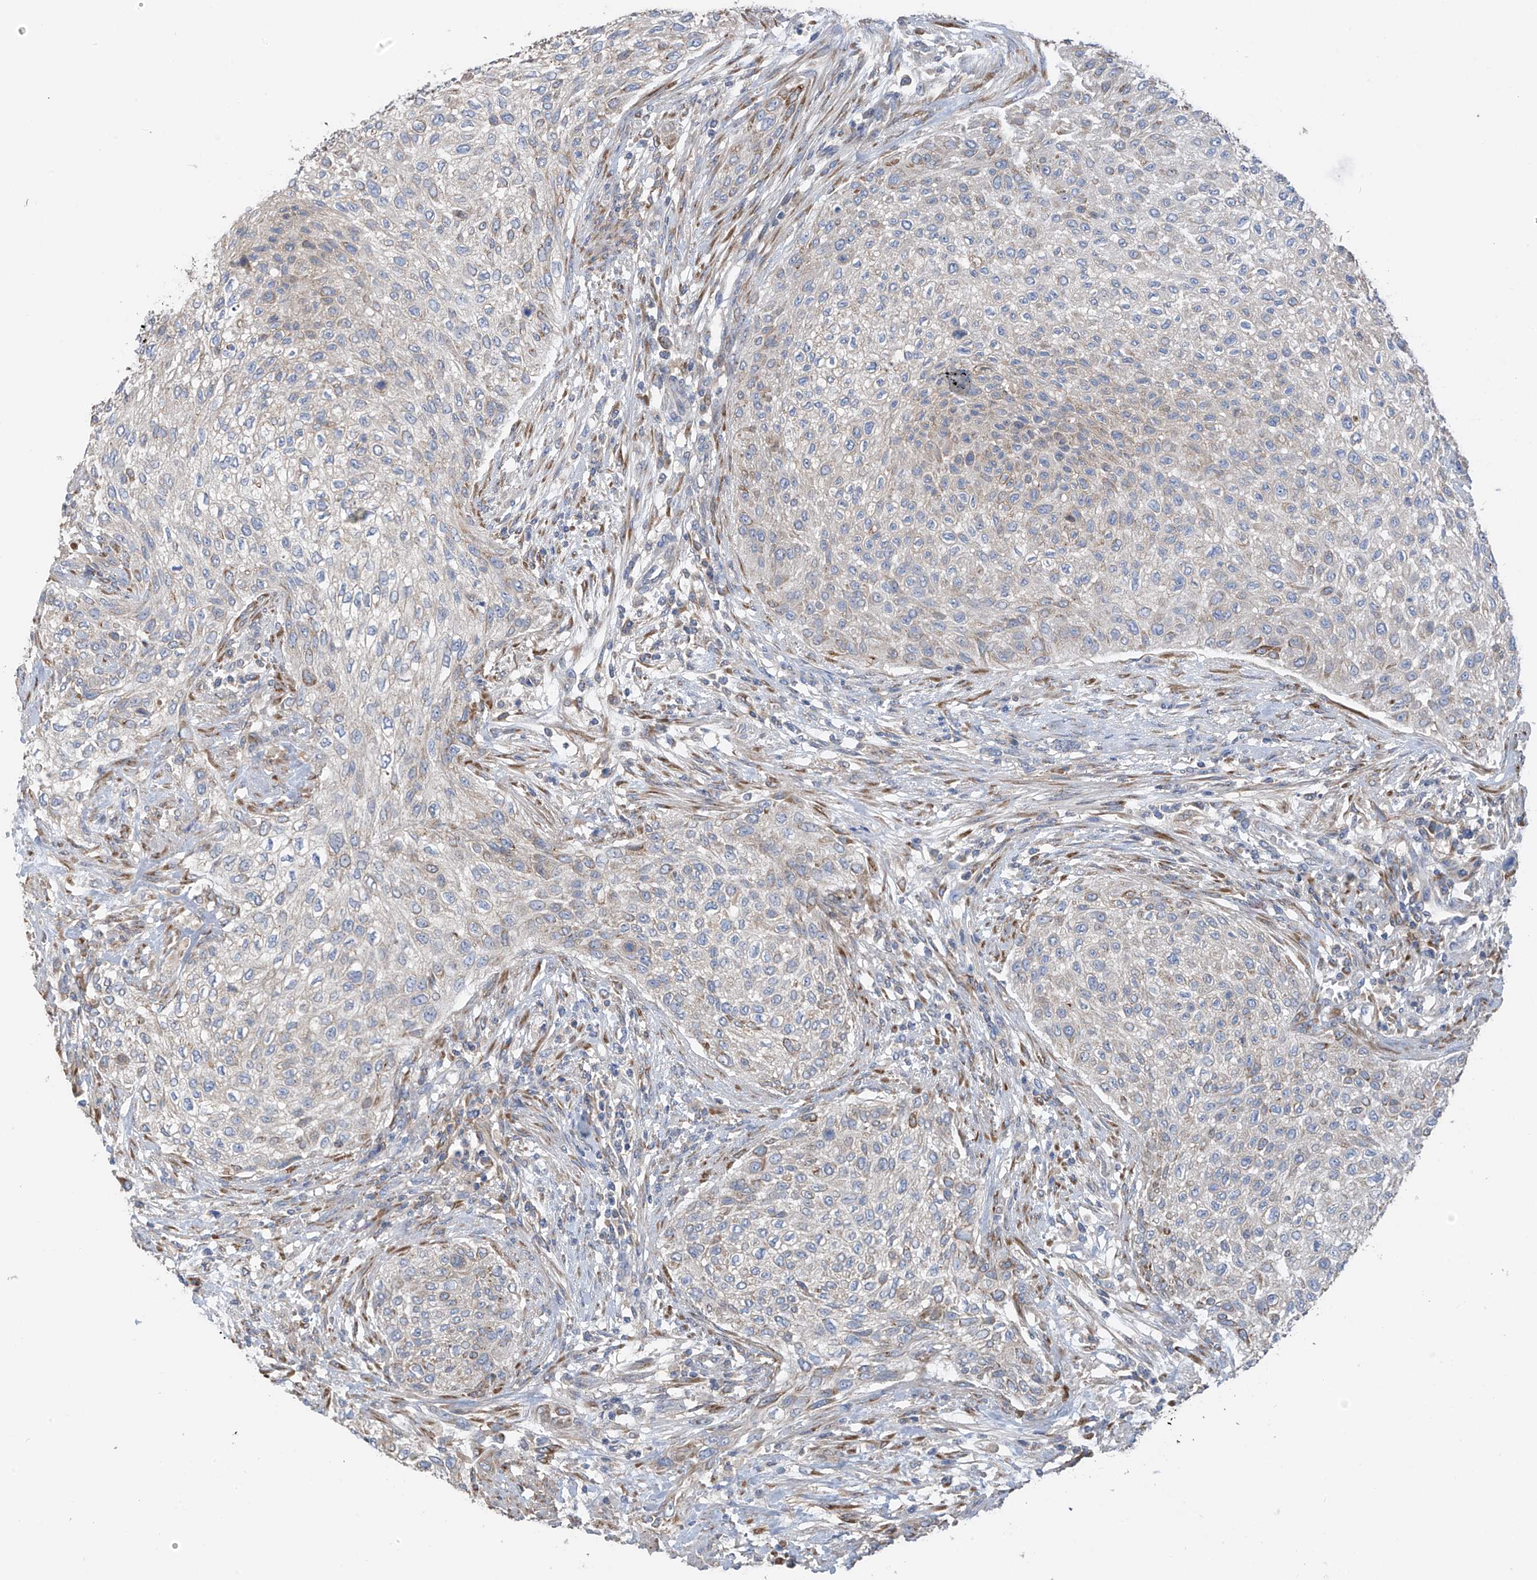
{"staining": {"intensity": "negative", "quantity": "none", "location": "none"}, "tissue": "urothelial cancer", "cell_type": "Tumor cells", "image_type": "cancer", "snomed": [{"axis": "morphology", "description": "Urothelial carcinoma, High grade"}, {"axis": "topography", "description": "Urinary bladder"}], "caption": "IHC of high-grade urothelial carcinoma displays no positivity in tumor cells.", "gene": "GALNTL6", "patient": {"sex": "male", "age": 35}}